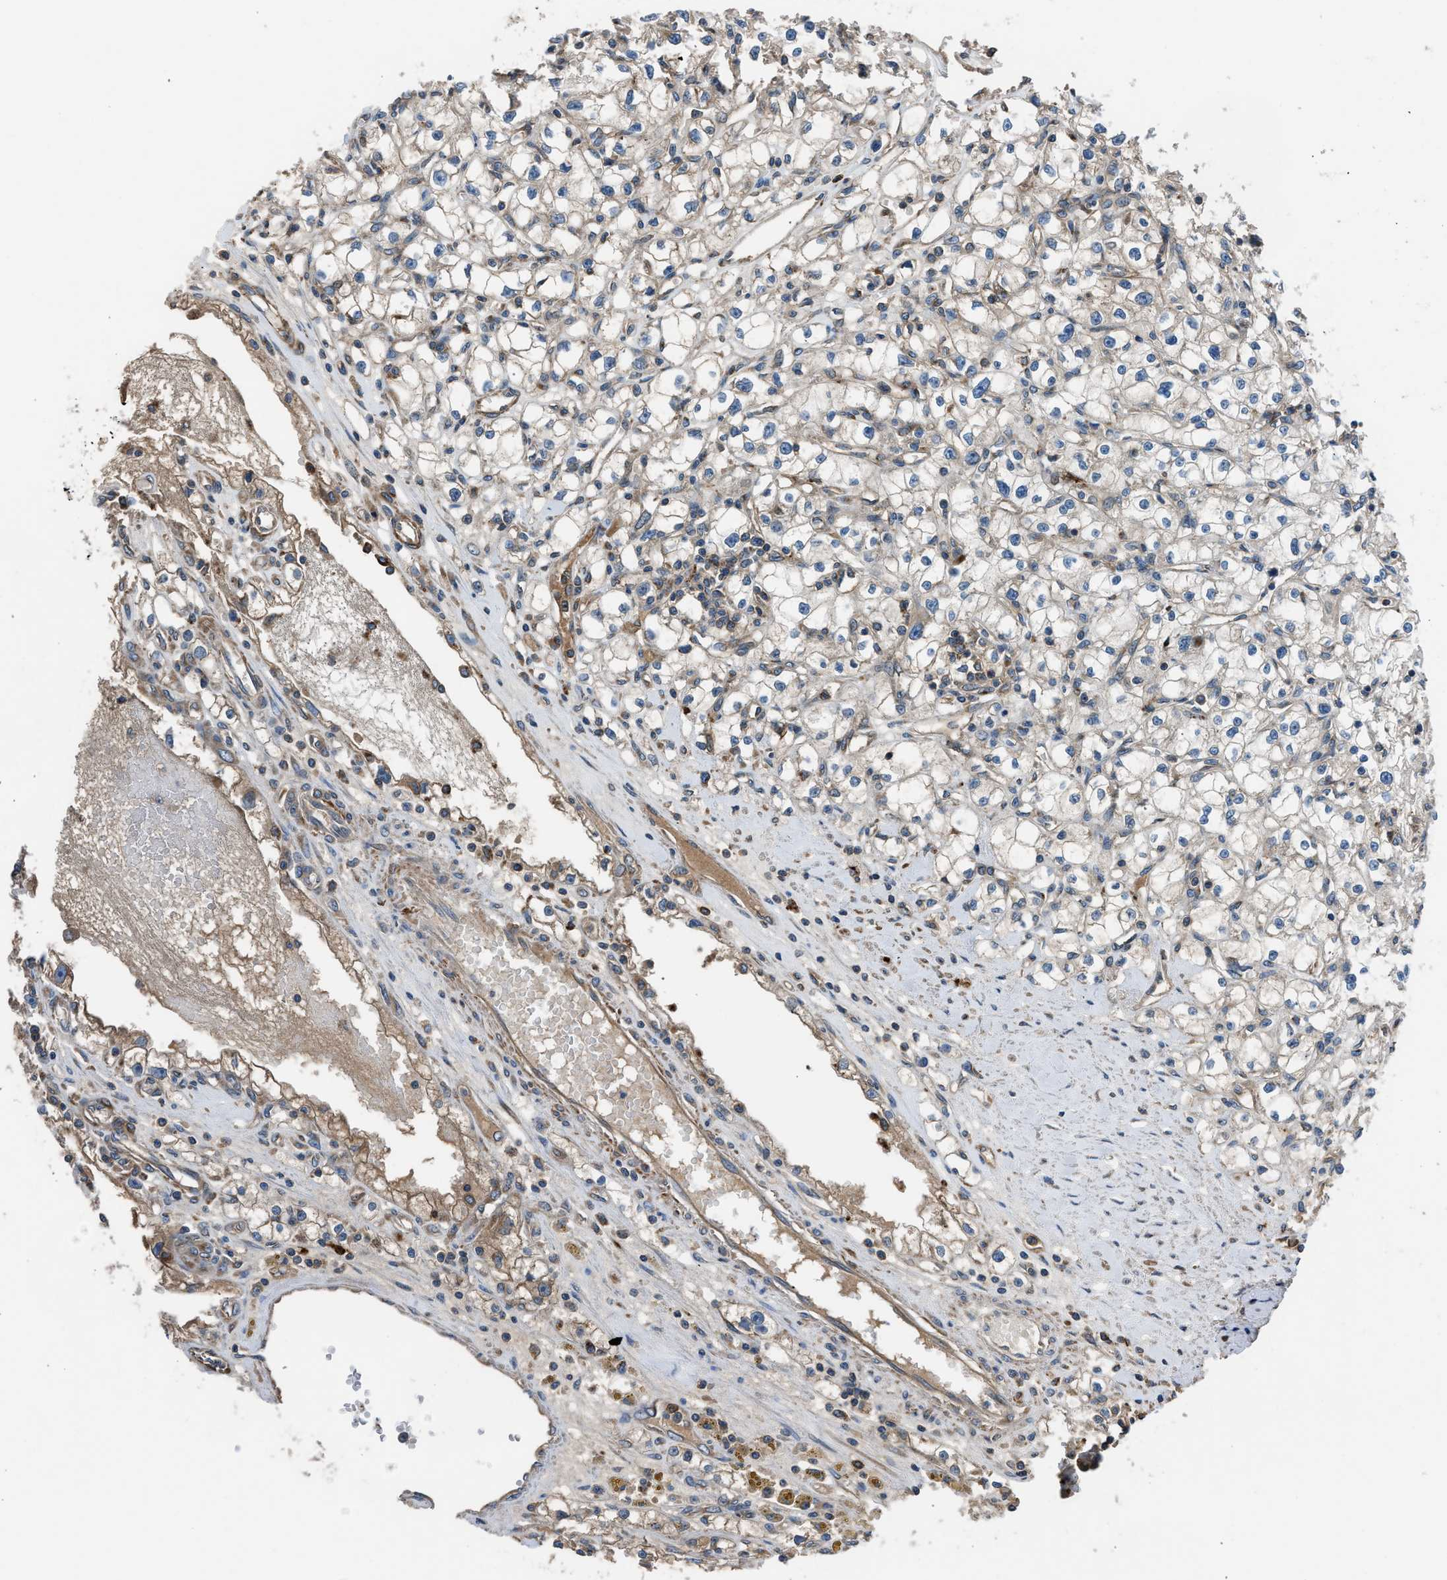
{"staining": {"intensity": "weak", "quantity": "25%-75%", "location": "cytoplasmic/membranous"}, "tissue": "renal cancer", "cell_type": "Tumor cells", "image_type": "cancer", "snomed": [{"axis": "morphology", "description": "Adenocarcinoma, NOS"}, {"axis": "topography", "description": "Kidney"}], "caption": "A micrograph of renal cancer stained for a protein exhibits weak cytoplasmic/membranous brown staining in tumor cells.", "gene": "LMBR1", "patient": {"sex": "male", "age": 56}}